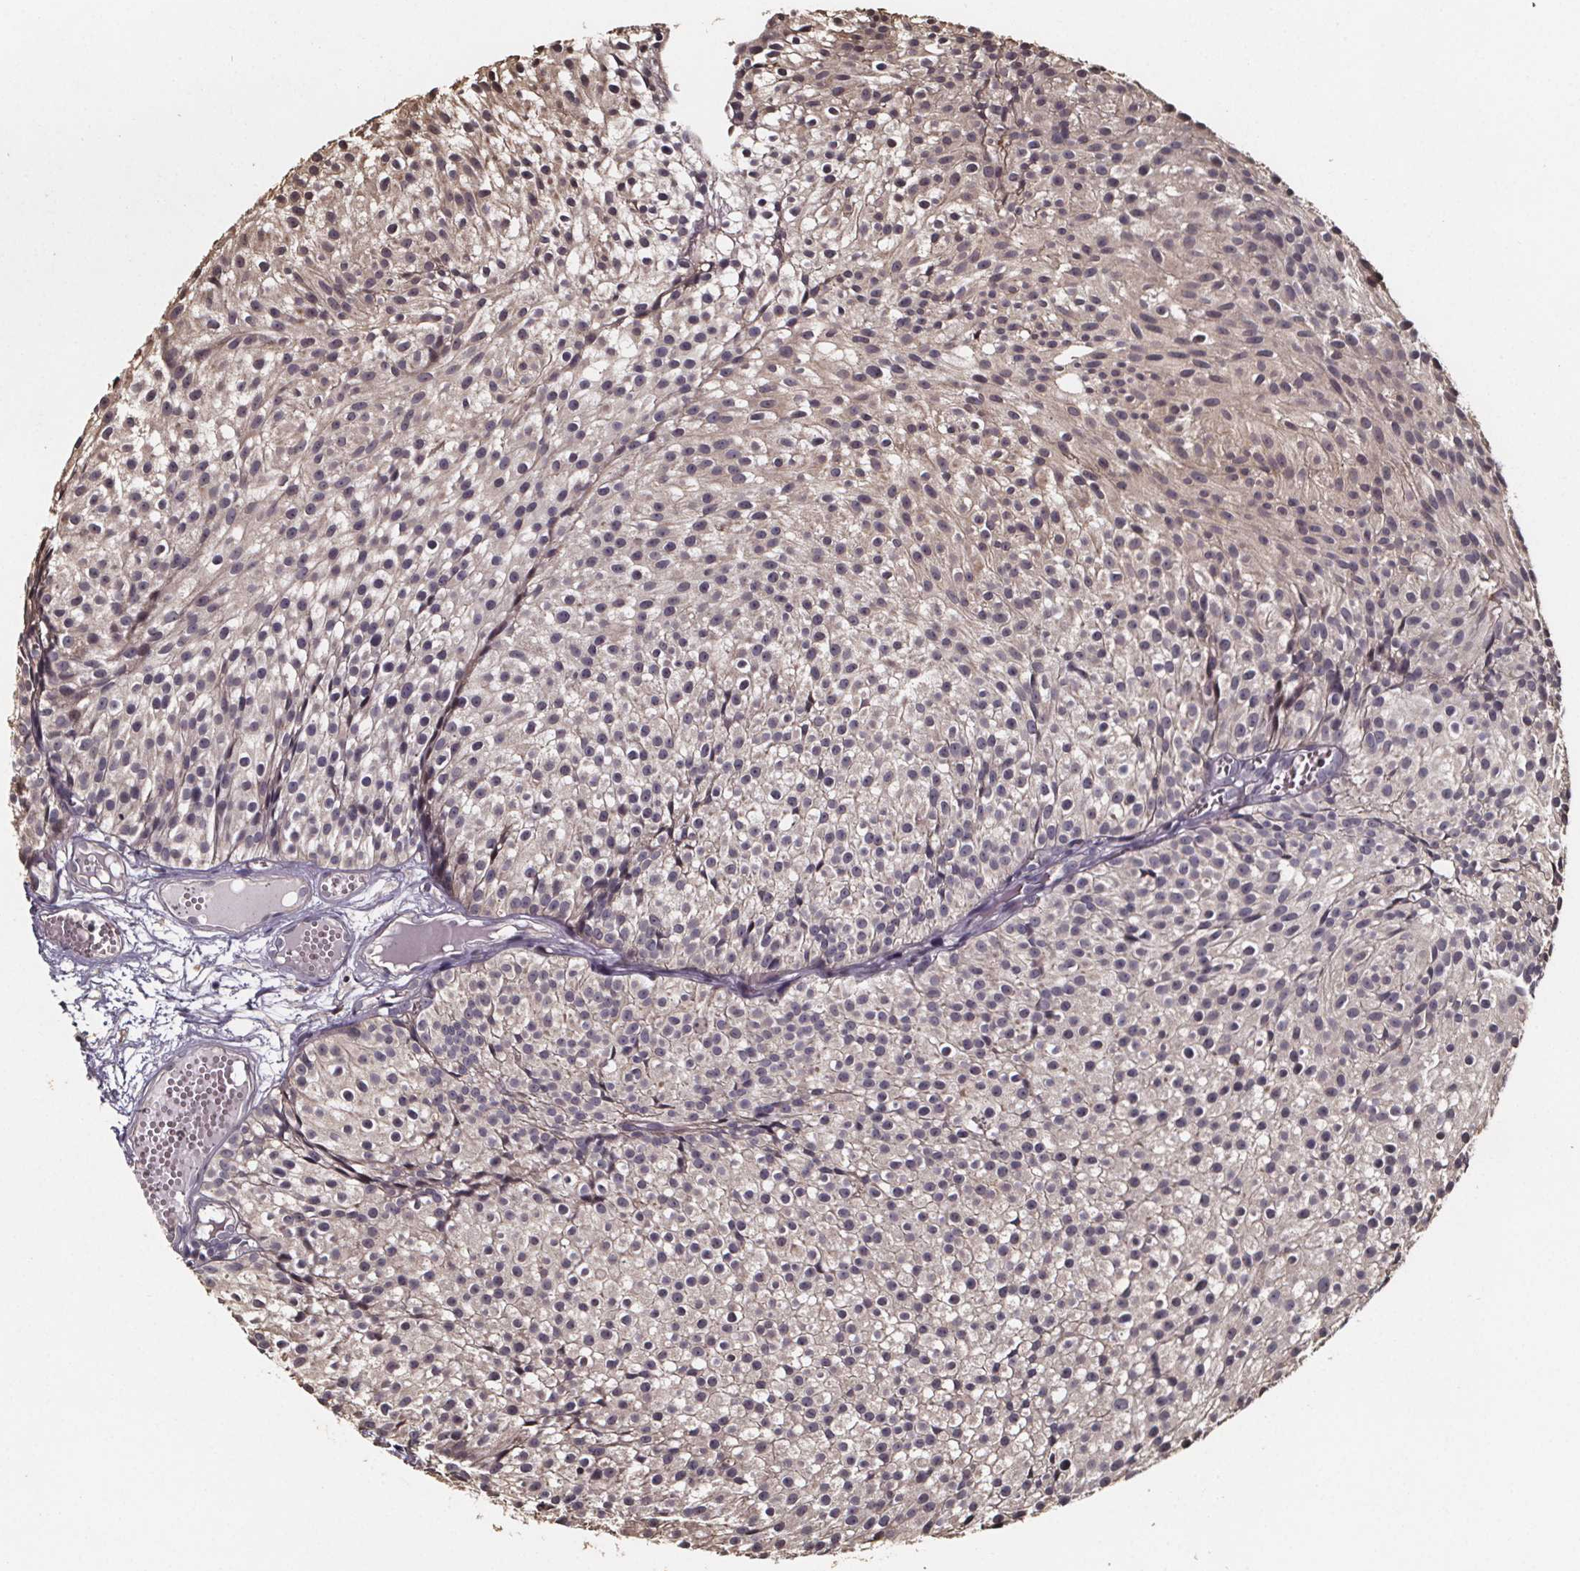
{"staining": {"intensity": "weak", "quantity": "<25%", "location": "cytoplasmic/membranous"}, "tissue": "urothelial cancer", "cell_type": "Tumor cells", "image_type": "cancer", "snomed": [{"axis": "morphology", "description": "Urothelial carcinoma, Low grade"}, {"axis": "topography", "description": "Urinary bladder"}], "caption": "High magnification brightfield microscopy of urothelial cancer stained with DAB (brown) and counterstained with hematoxylin (blue): tumor cells show no significant staining.", "gene": "ZNF879", "patient": {"sex": "male", "age": 63}}